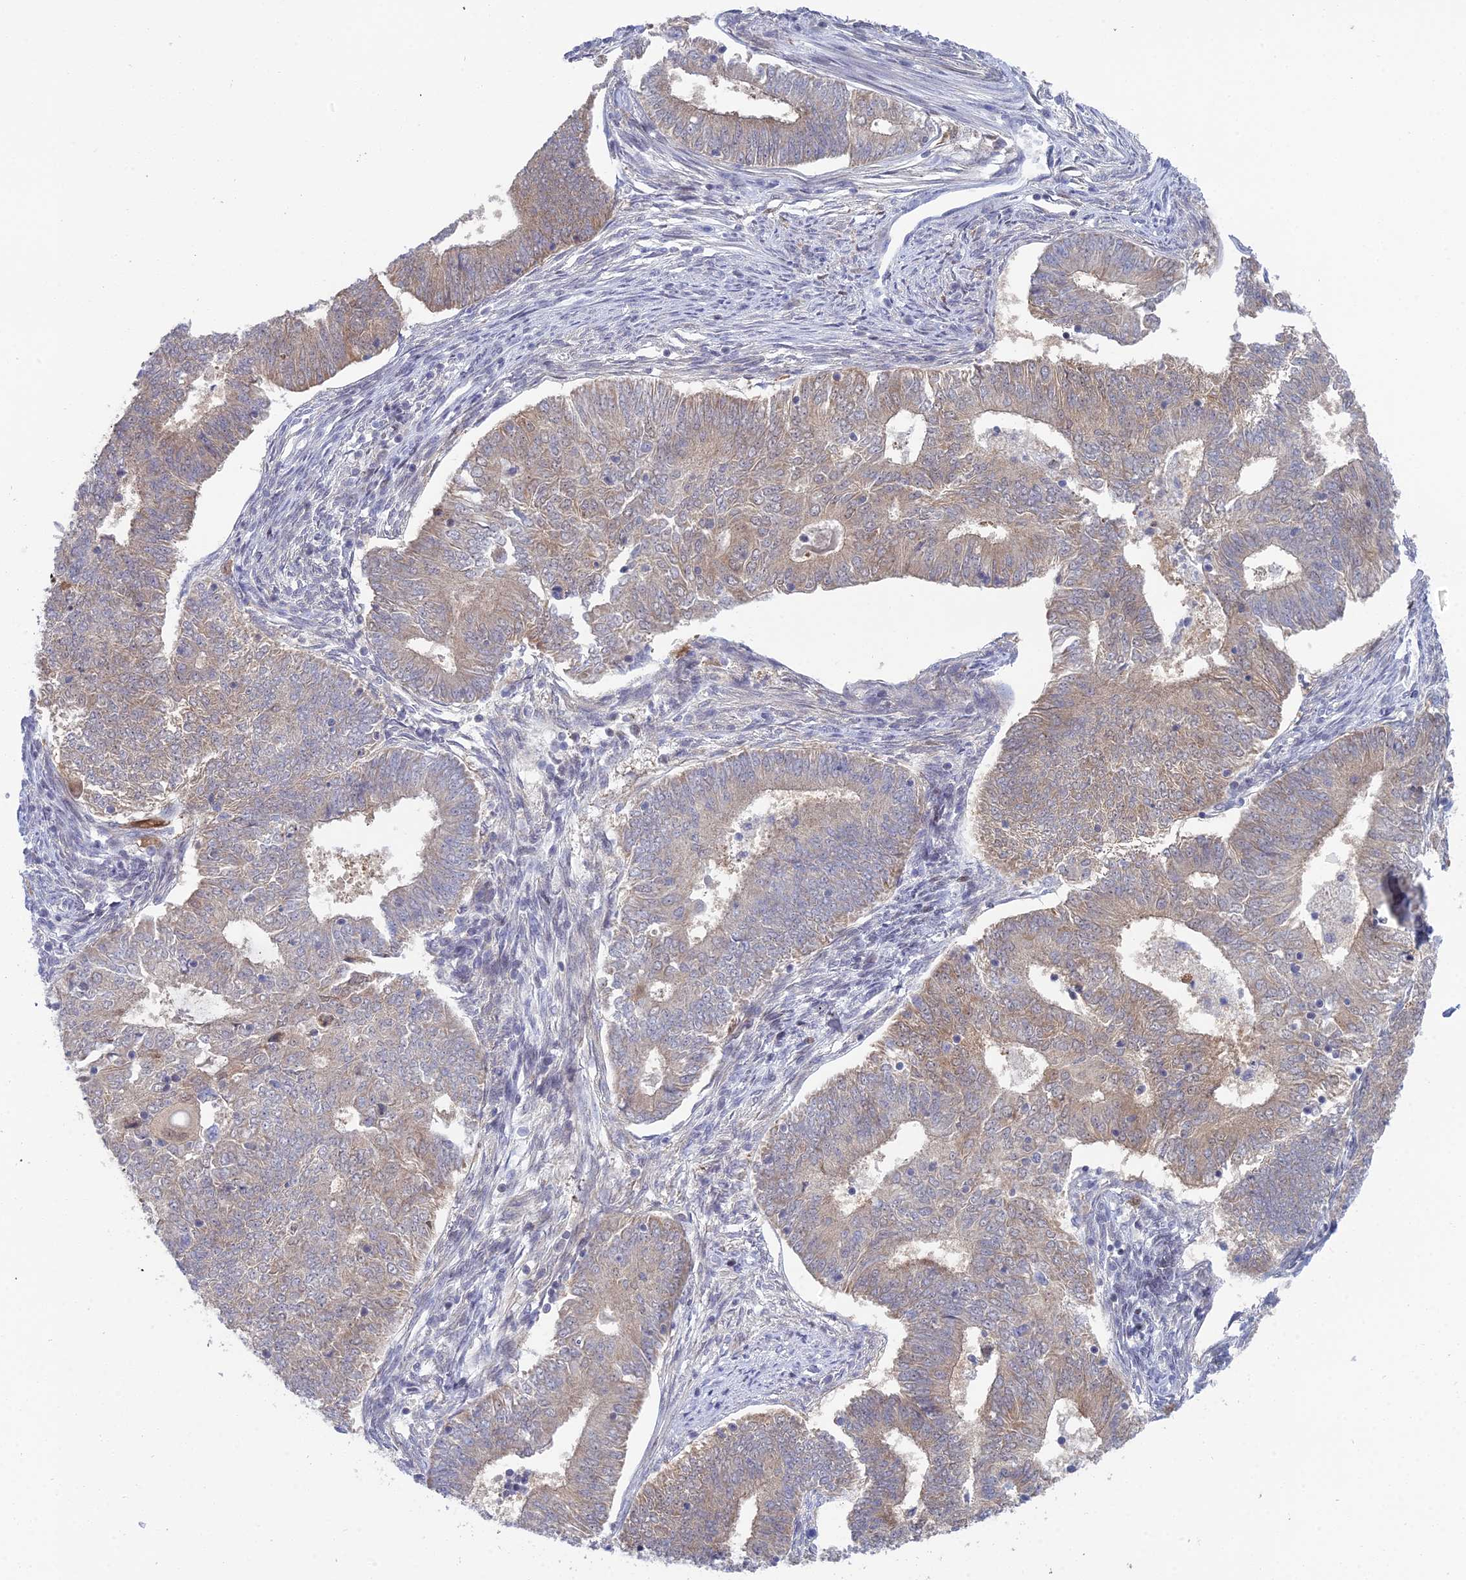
{"staining": {"intensity": "weak", "quantity": "25%-75%", "location": "cytoplasmic/membranous"}, "tissue": "endometrial cancer", "cell_type": "Tumor cells", "image_type": "cancer", "snomed": [{"axis": "morphology", "description": "Adenocarcinoma, NOS"}, {"axis": "topography", "description": "Endometrium"}], "caption": "Adenocarcinoma (endometrial) stained with a brown dye reveals weak cytoplasmic/membranous positive positivity in about 25%-75% of tumor cells.", "gene": "ELOA2", "patient": {"sex": "female", "age": 62}}